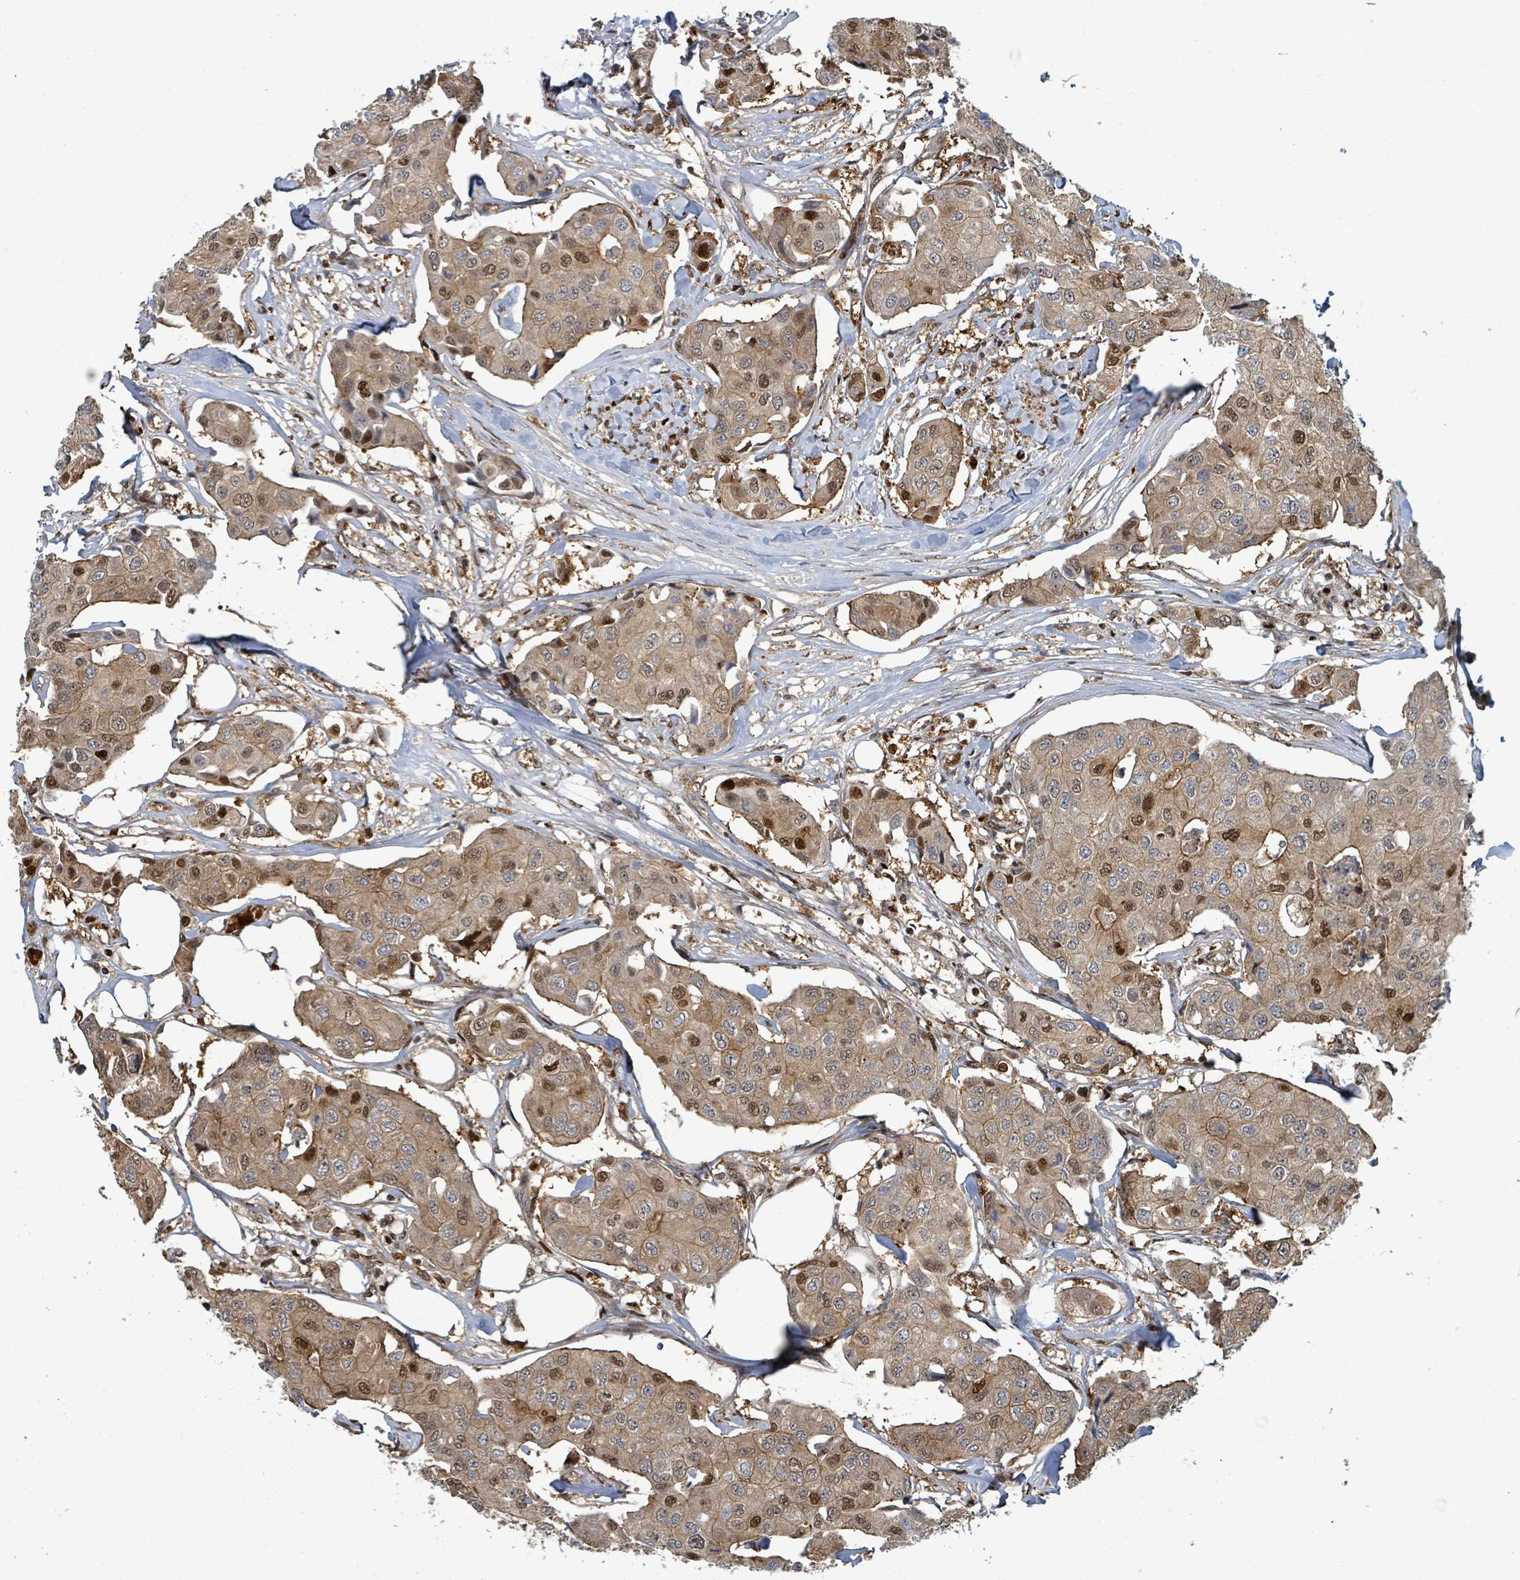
{"staining": {"intensity": "moderate", "quantity": ">75%", "location": "cytoplasmic/membranous,nuclear"}, "tissue": "breast cancer", "cell_type": "Tumor cells", "image_type": "cancer", "snomed": [{"axis": "morphology", "description": "Duct carcinoma"}, {"axis": "topography", "description": "Breast"}, {"axis": "topography", "description": "Lymph node"}], "caption": "Breast cancer stained with a brown dye exhibits moderate cytoplasmic/membranous and nuclear positive positivity in about >75% of tumor cells.", "gene": "TRDMT1", "patient": {"sex": "female", "age": 80}}